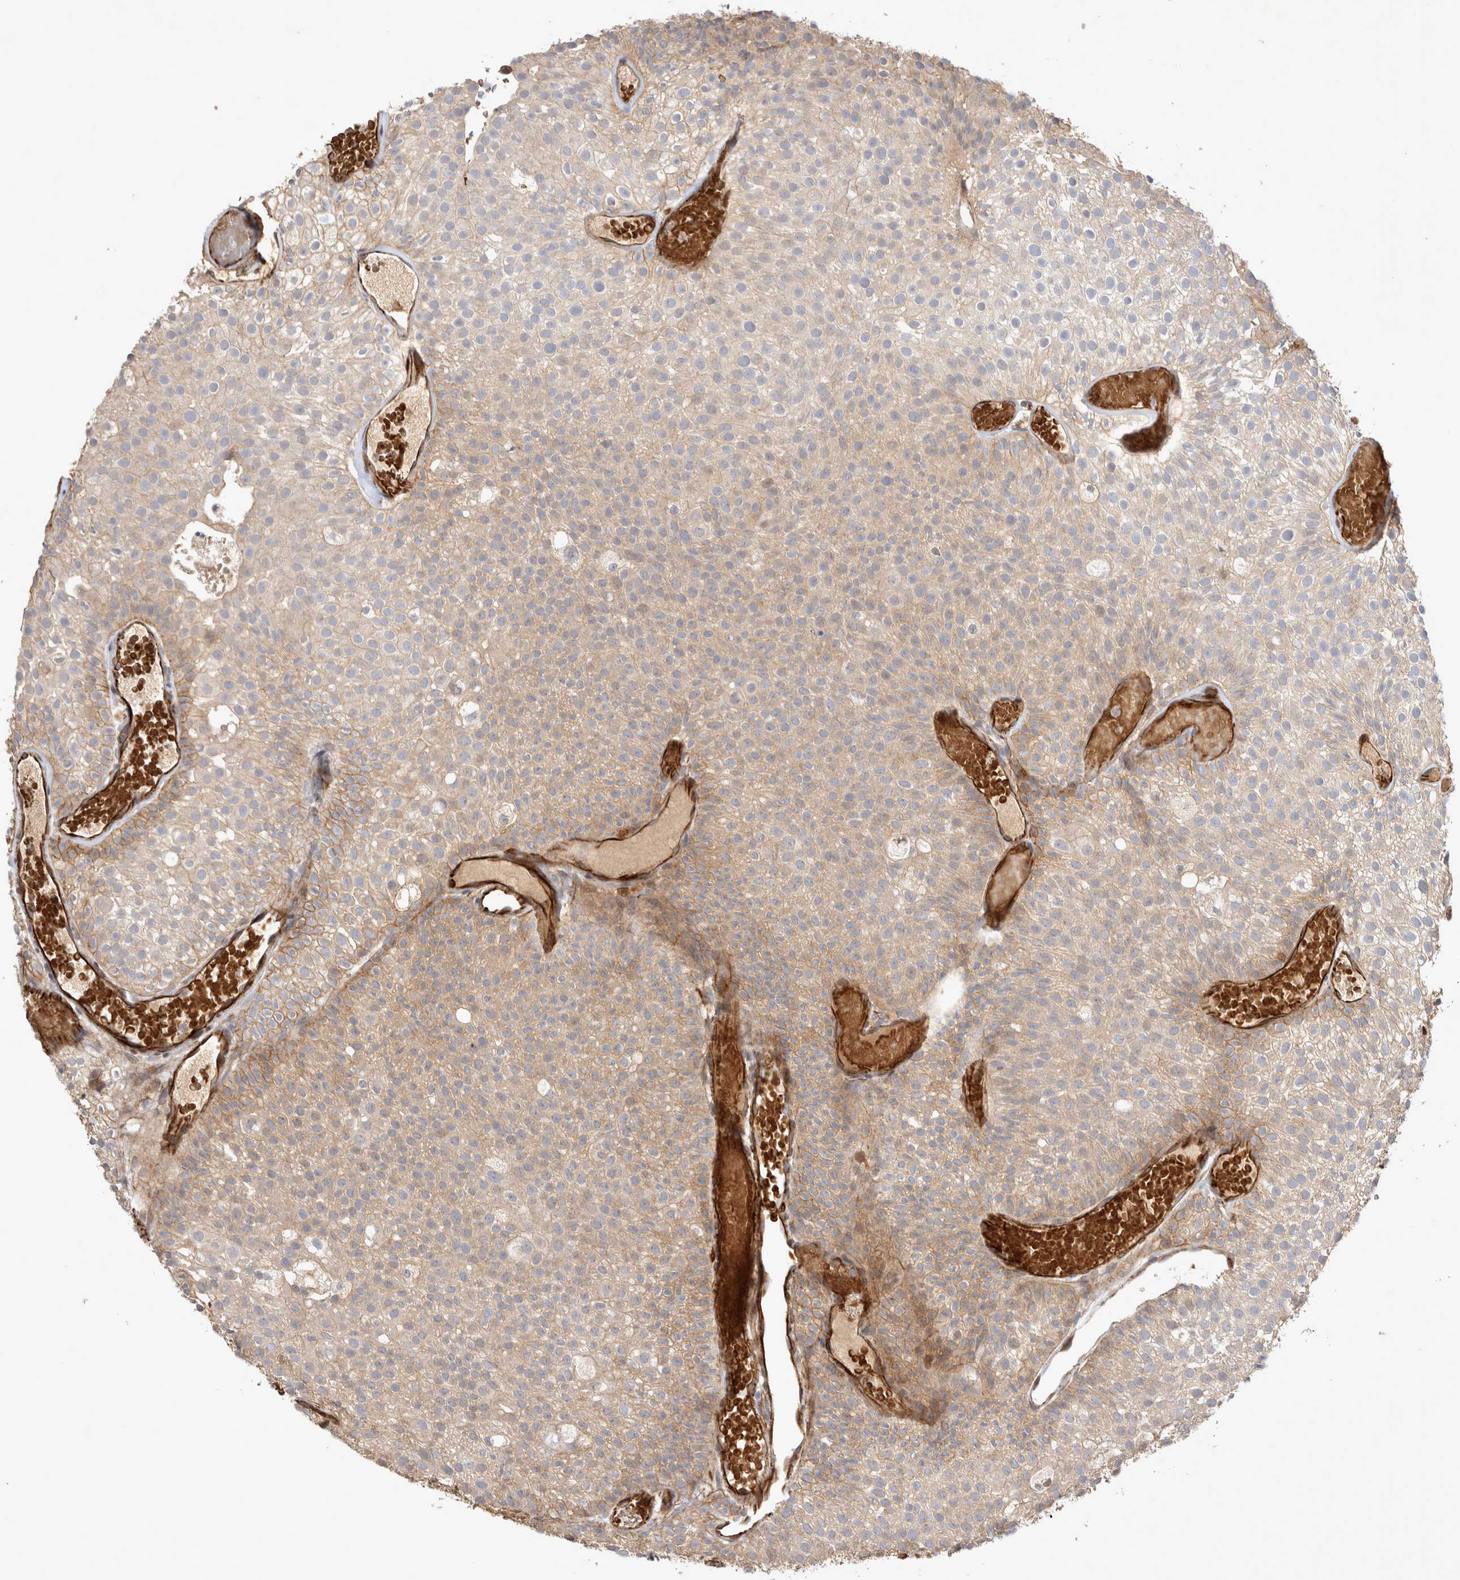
{"staining": {"intensity": "weak", "quantity": ">75%", "location": "cytoplasmic/membranous"}, "tissue": "urothelial cancer", "cell_type": "Tumor cells", "image_type": "cancer", "snomed": [{"axis": "morphology", "description": "Urothelial carcinoma, Low grade"}, {"axis": "topography", "description": "Urinary bladder"}], "caption": "This image demonstrates immunohistochemistry staining of human urothelial cancer, with low weak cytoplasmic/membranous positivity in approximately >75% of tumor cells.", "gene": "NMU", "patient": {"sex": "male", "age": 78}}